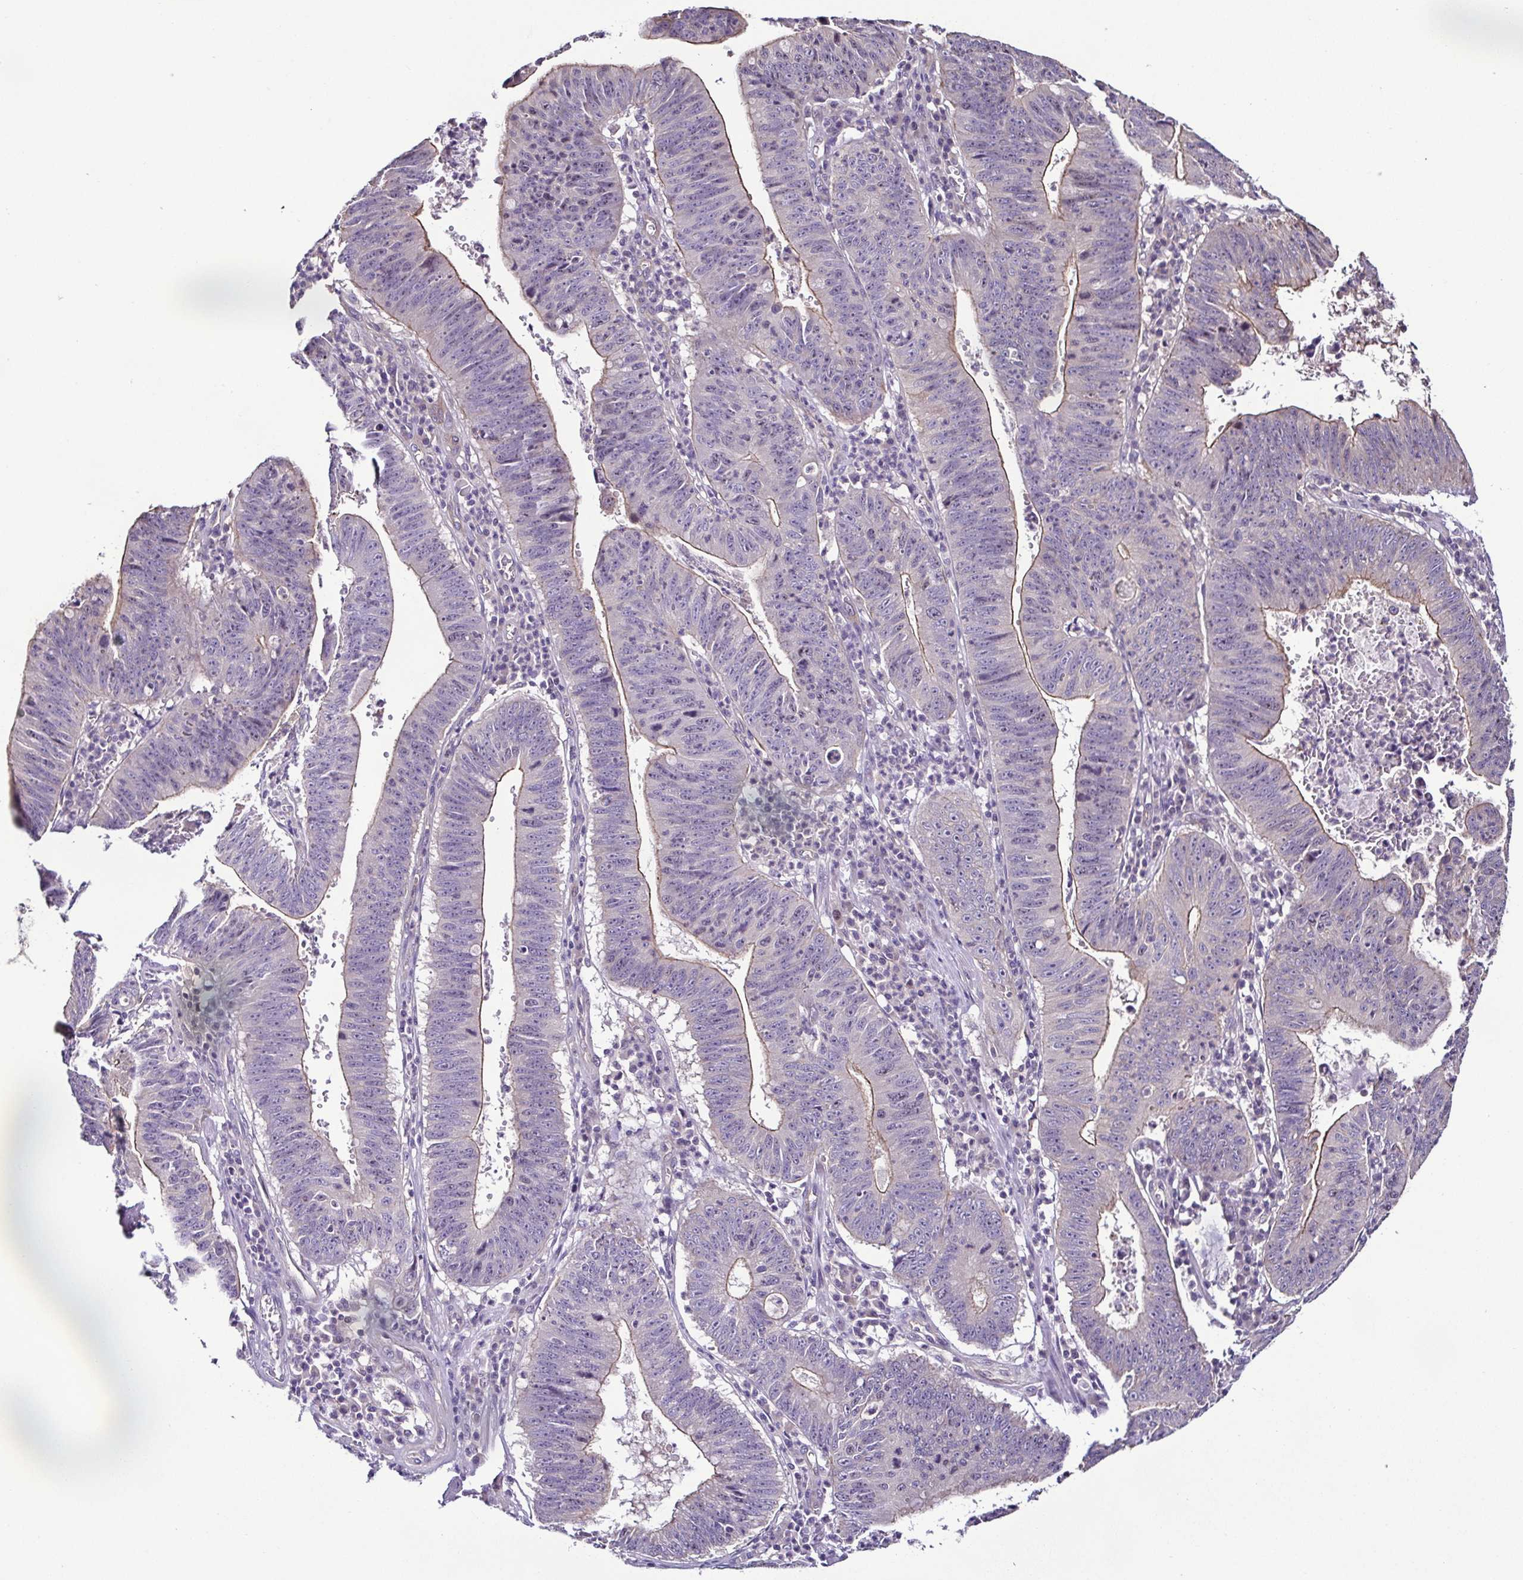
{"staining": {"intensity": "weak", "quantity": "<25%", "location": "cytoplasmic/membranous"}, "tissue": "stomach cancer", "cell_type": "Tumor cells", "image_type": "cancer", "snomed": [{"axis": "morphology", "description": "Adenocarcinoma, NOS"}, {"axis": "topography", "description": "Stomach"}], "caption": "Immunohistochemistry (IHC) of stomach cancer demonstrates no positivity in tumor cells.", "gene": "LMOD2", "patient": {"sex": "male", "age": 59}}